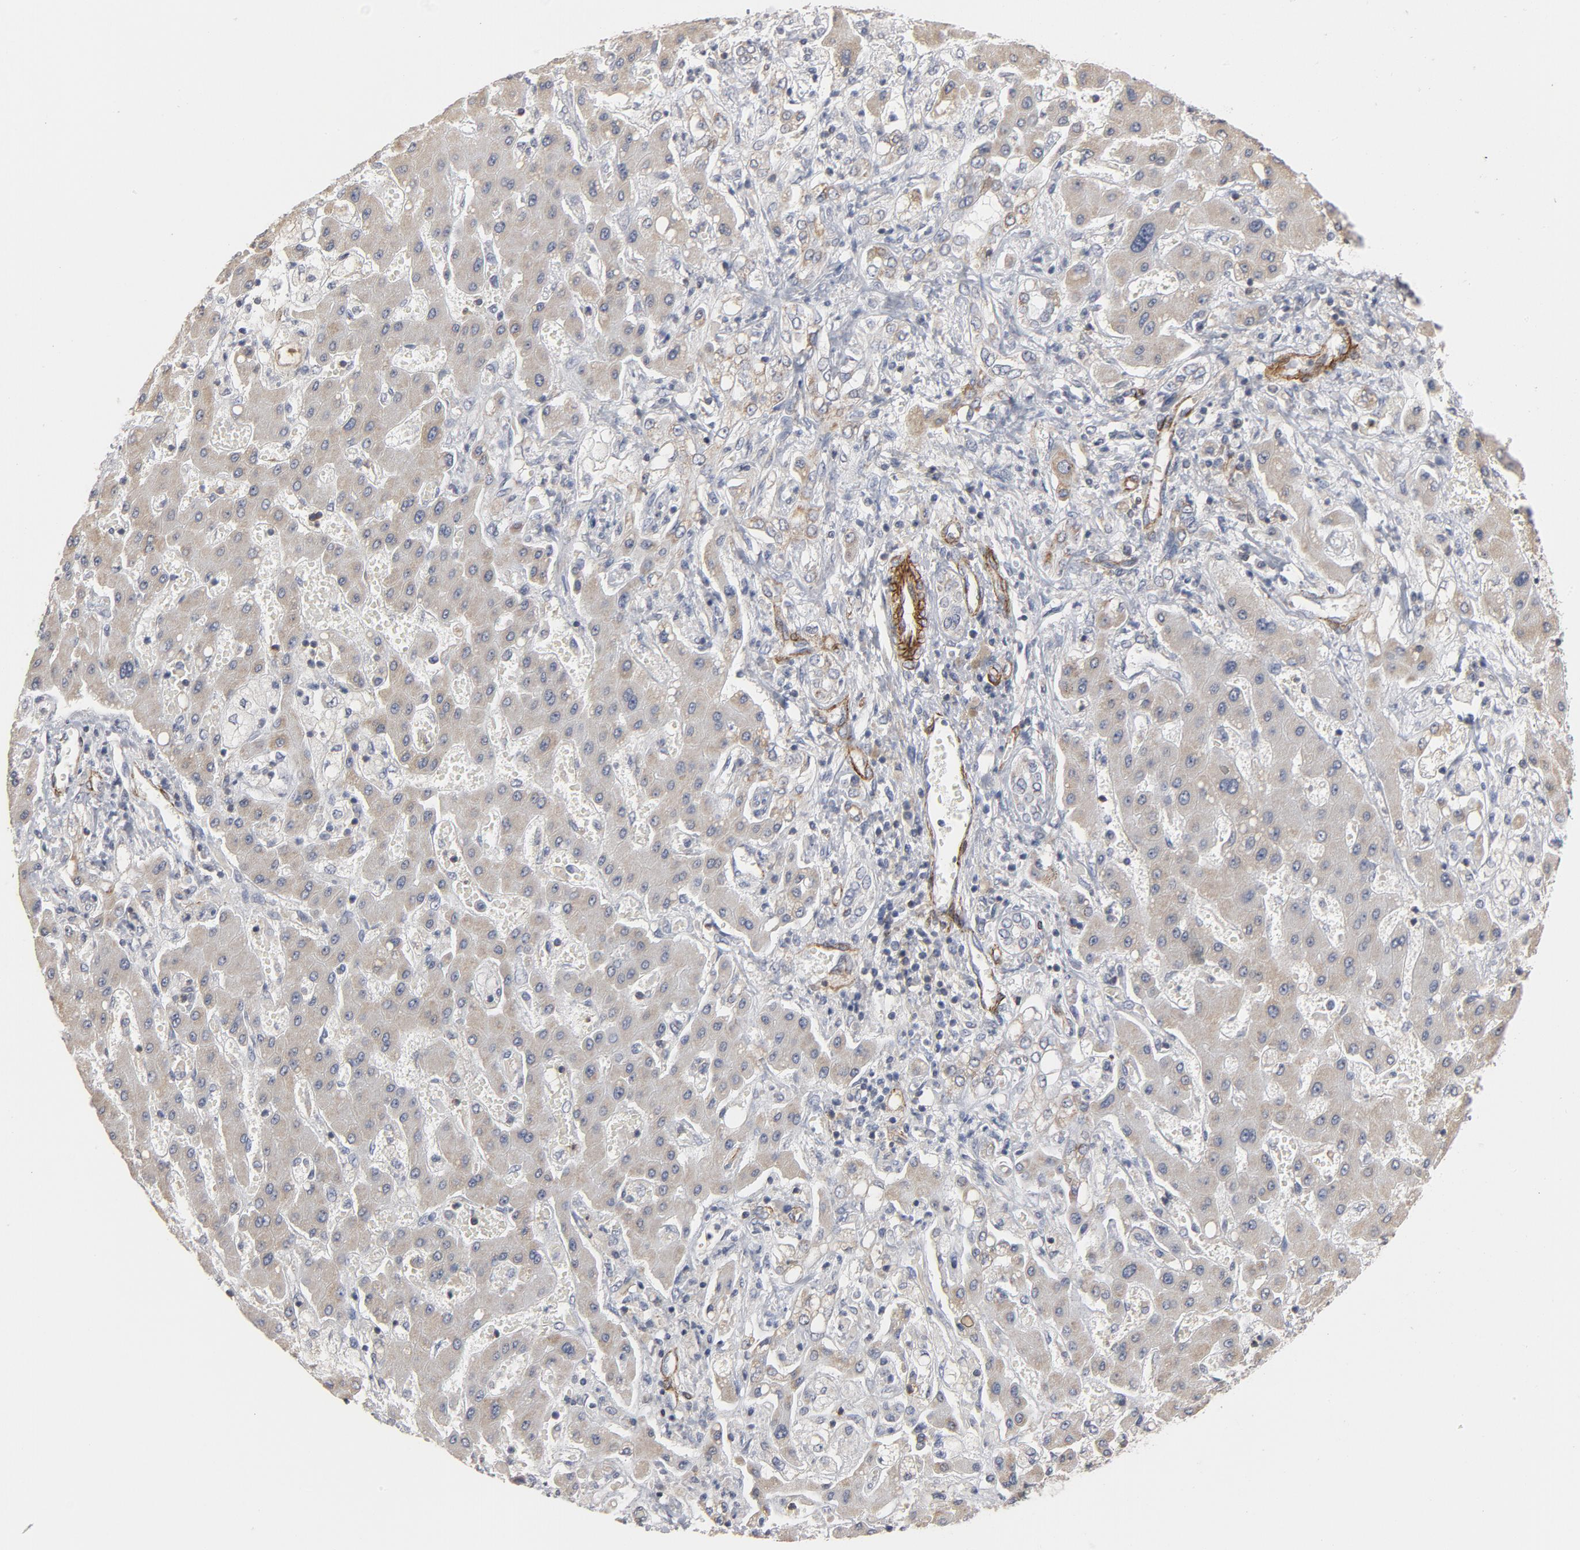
{"staining": {"intensity": "negative", "quantity": "none", "location": "none"}, "tissue": "liver cancer", "cell_type": "Tumor cells", "image_type": "cancer", "snomed": [{"axis": "morphology", "description": "Cholangiocarcinoma"}, {"axis": "topography", "description": "Liver"}], "caption": "IHC image of cholangiocarcinoma (liver) stained for a protein (brown), which demonstrates no expression in tumor cells.", "gene": "GNG2", "patient": {"sex": "male", "age": 50}}